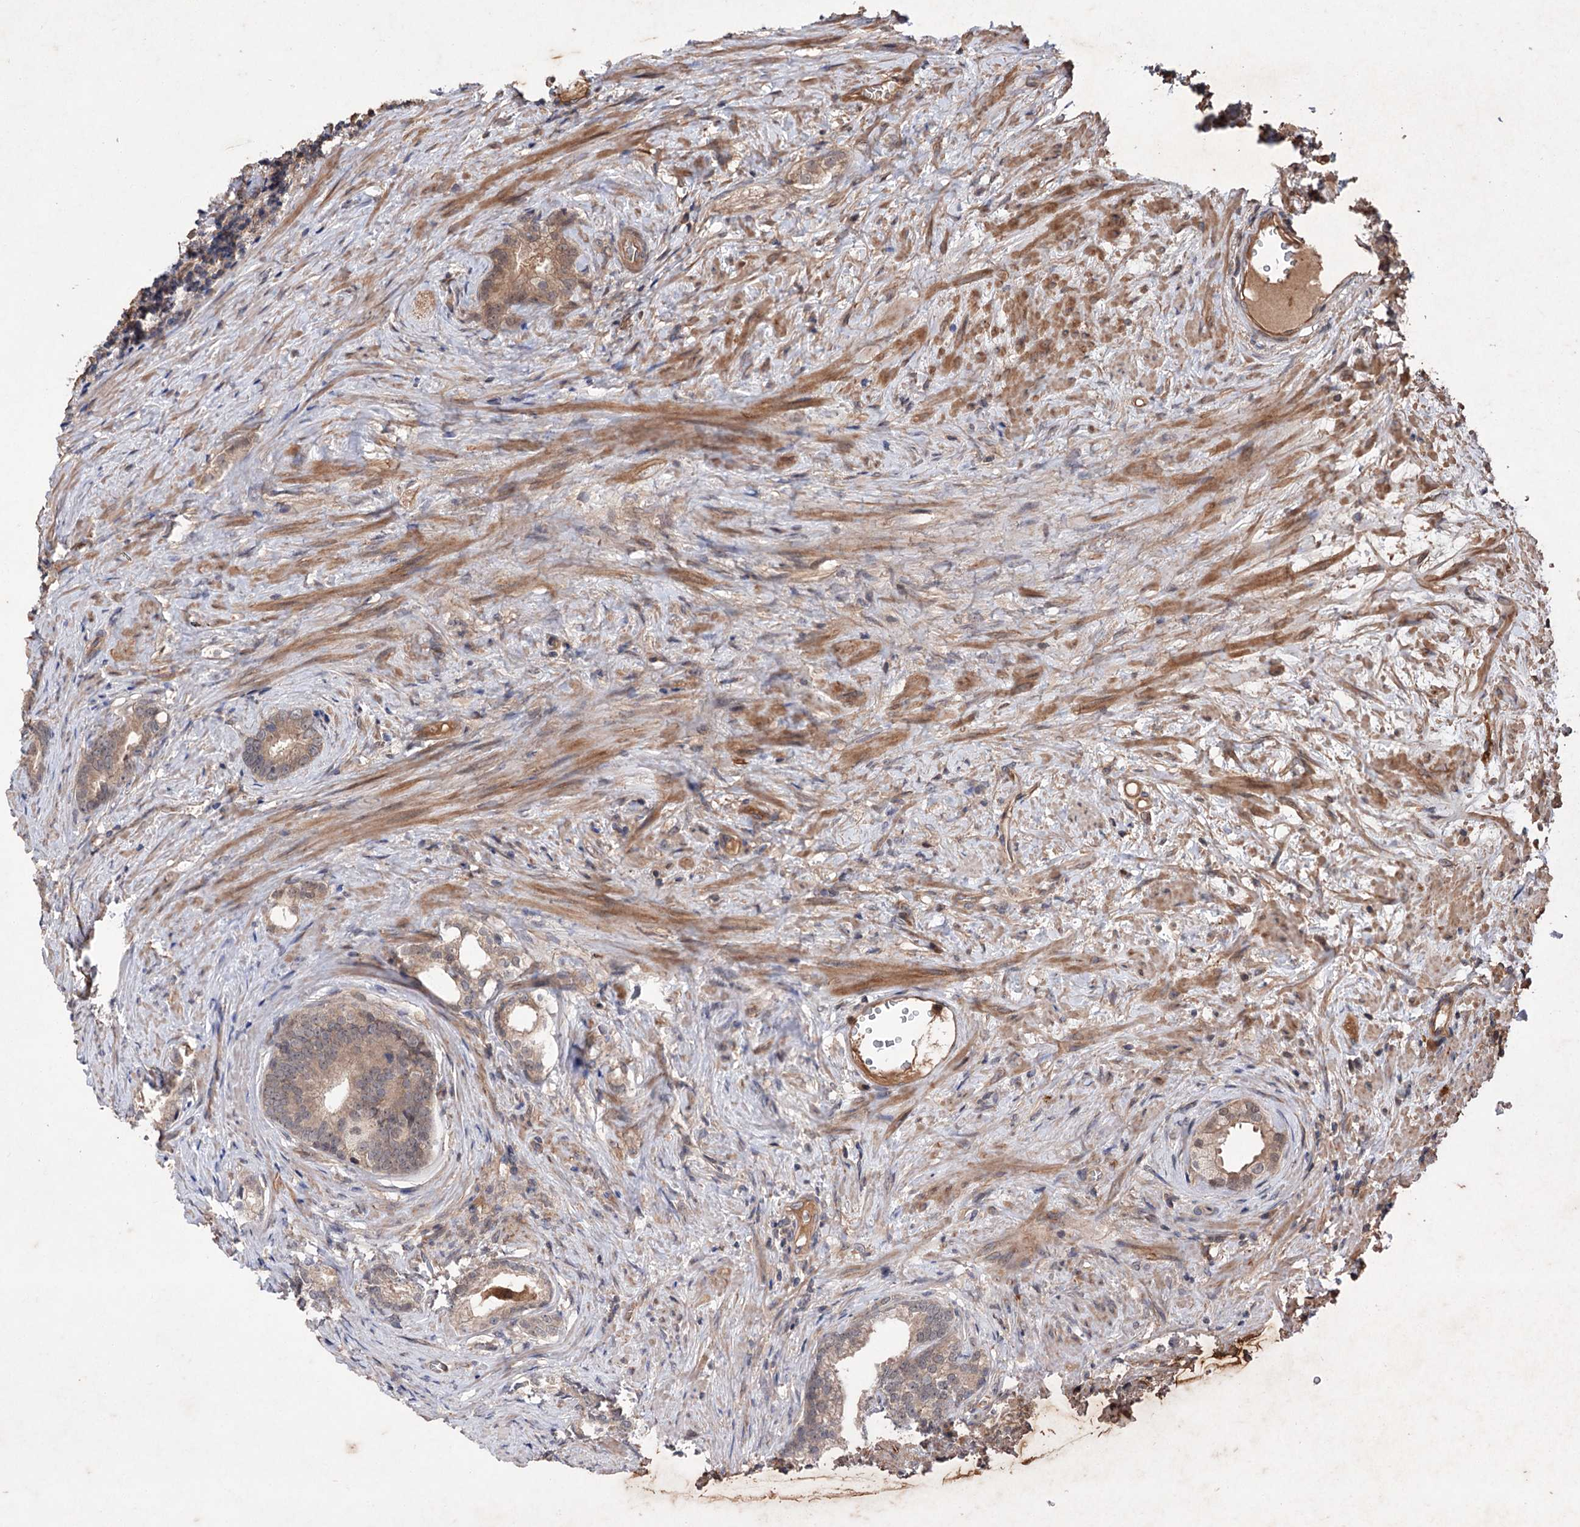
{"staining": {"intensity": "moderate", "quantity": "<25%", "location": "cytoplasmic/membranous,nuclear"}, "tissue": "prostate cancer", "cell_type": "Tumor cells", "image_type": "cancer", "snomed": [{"axis": "morphology", "description": "Adenocarcinoma, Low grade"}, {"axis": "topography", "description": "Prostate"}], "caption": "Tumor cells exhibit low levels of moderate cytoplasmic/membranous and nuclear staining in approximately <25% of cells in human prostate adenocarcinoma (low-grade). Nuclei are stained in blue.", "gene": "ADK", "patient": {"sex": "male", "age": 71}}